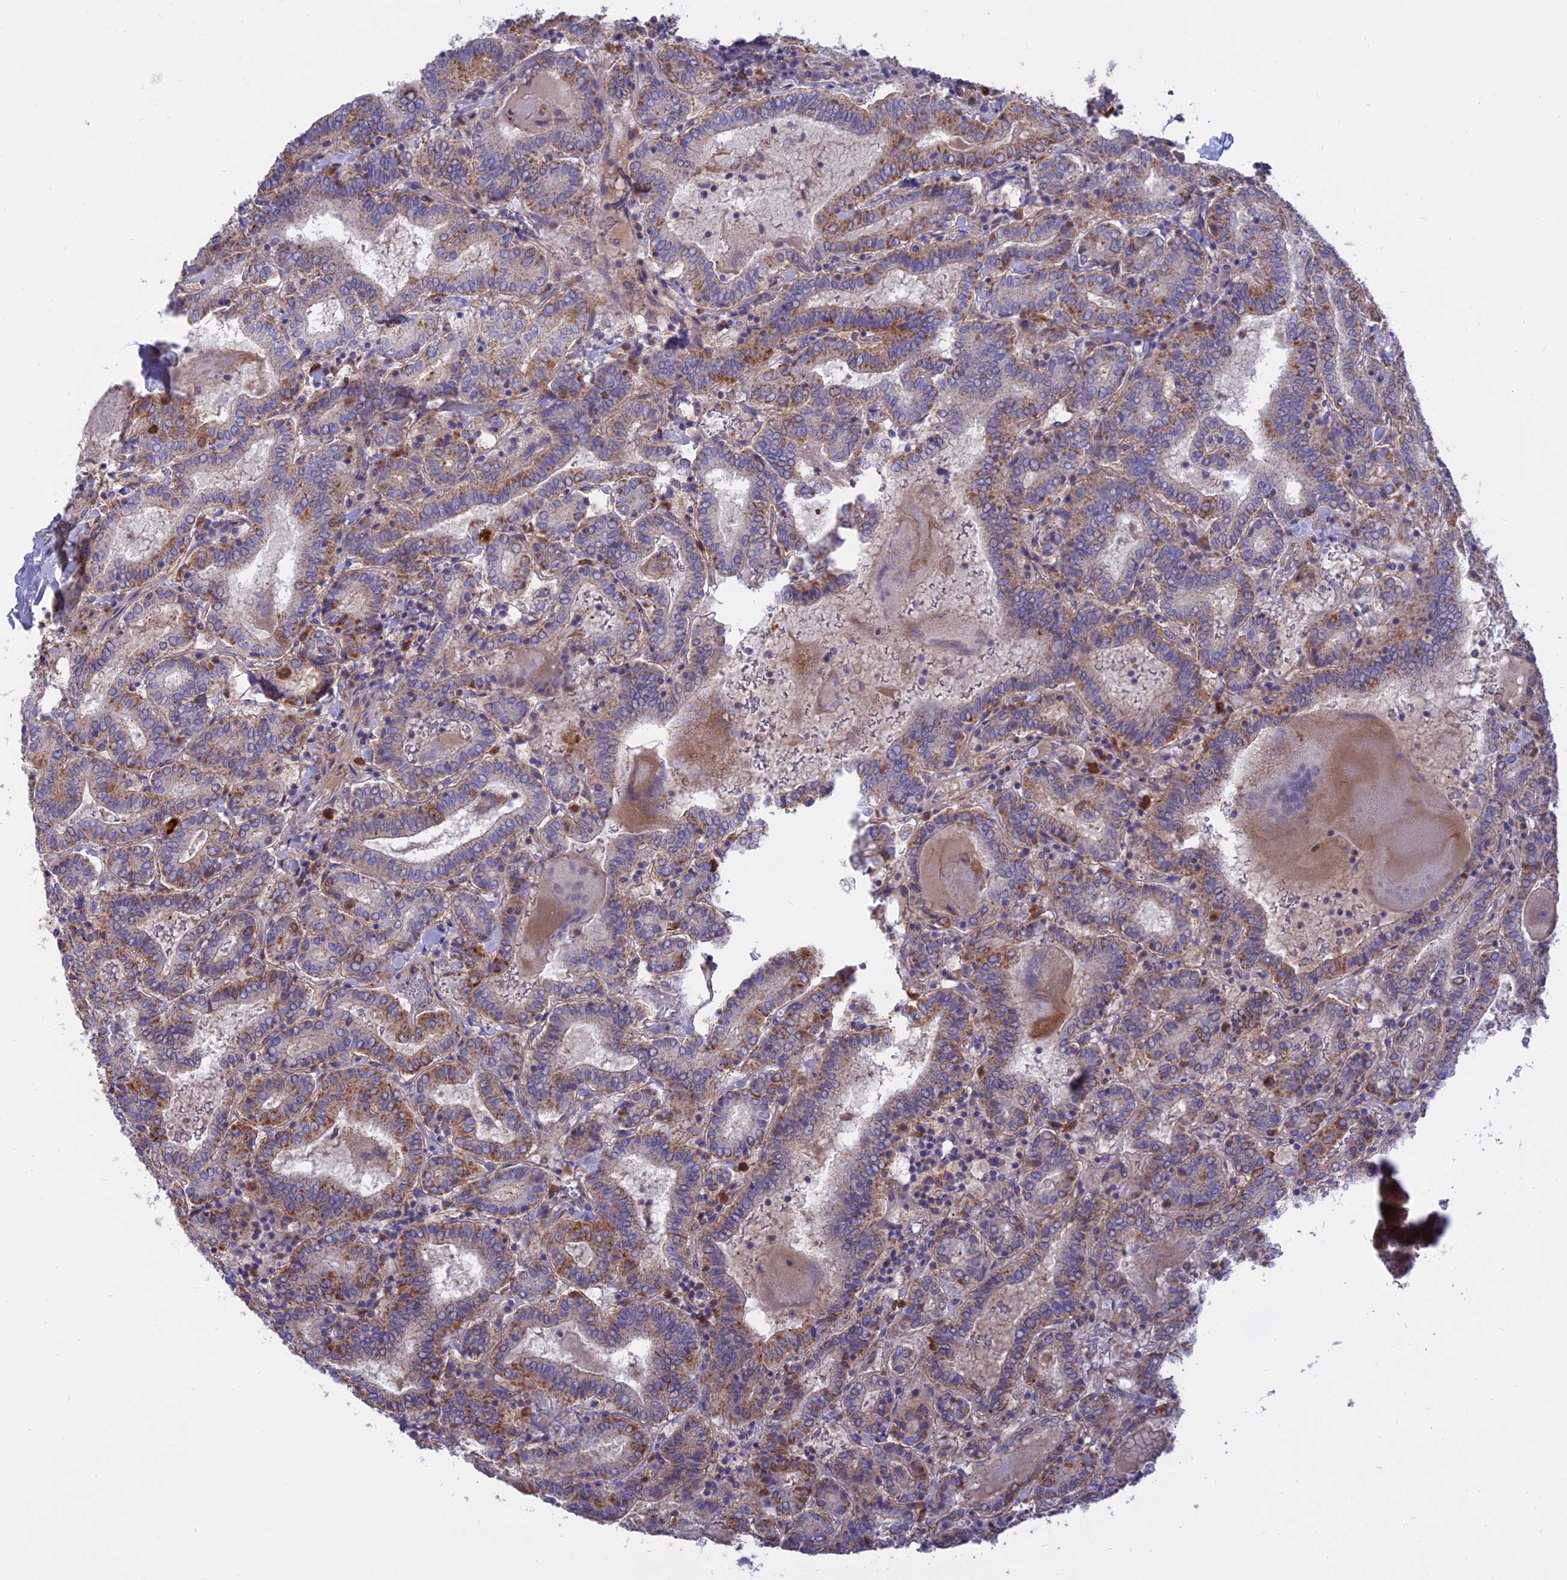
{"staining": {"intensity": "moderate", "quantity": "25%-75%", "location": "cytoplasmic/membranous"}, "tissue": "thyroid cancer", "cell_type": "Tumor cells", "image_type": "cancer", "snomed": [{"axis": "morphology", "description": "Papillary adenocarcinoma, NOS"}, {"axis": "topography", "description": "Thyroid gland"}], "caption": "This is a photomicrograph of immunohistochemistry (IHC) staining of papillary adenocarcinoma (thyroid), which shows moderate positivity in the cytoplasmic/membranous of tumor cells.", "gene": "CENPV", "patient": {"sex": "female", "age": 72}}